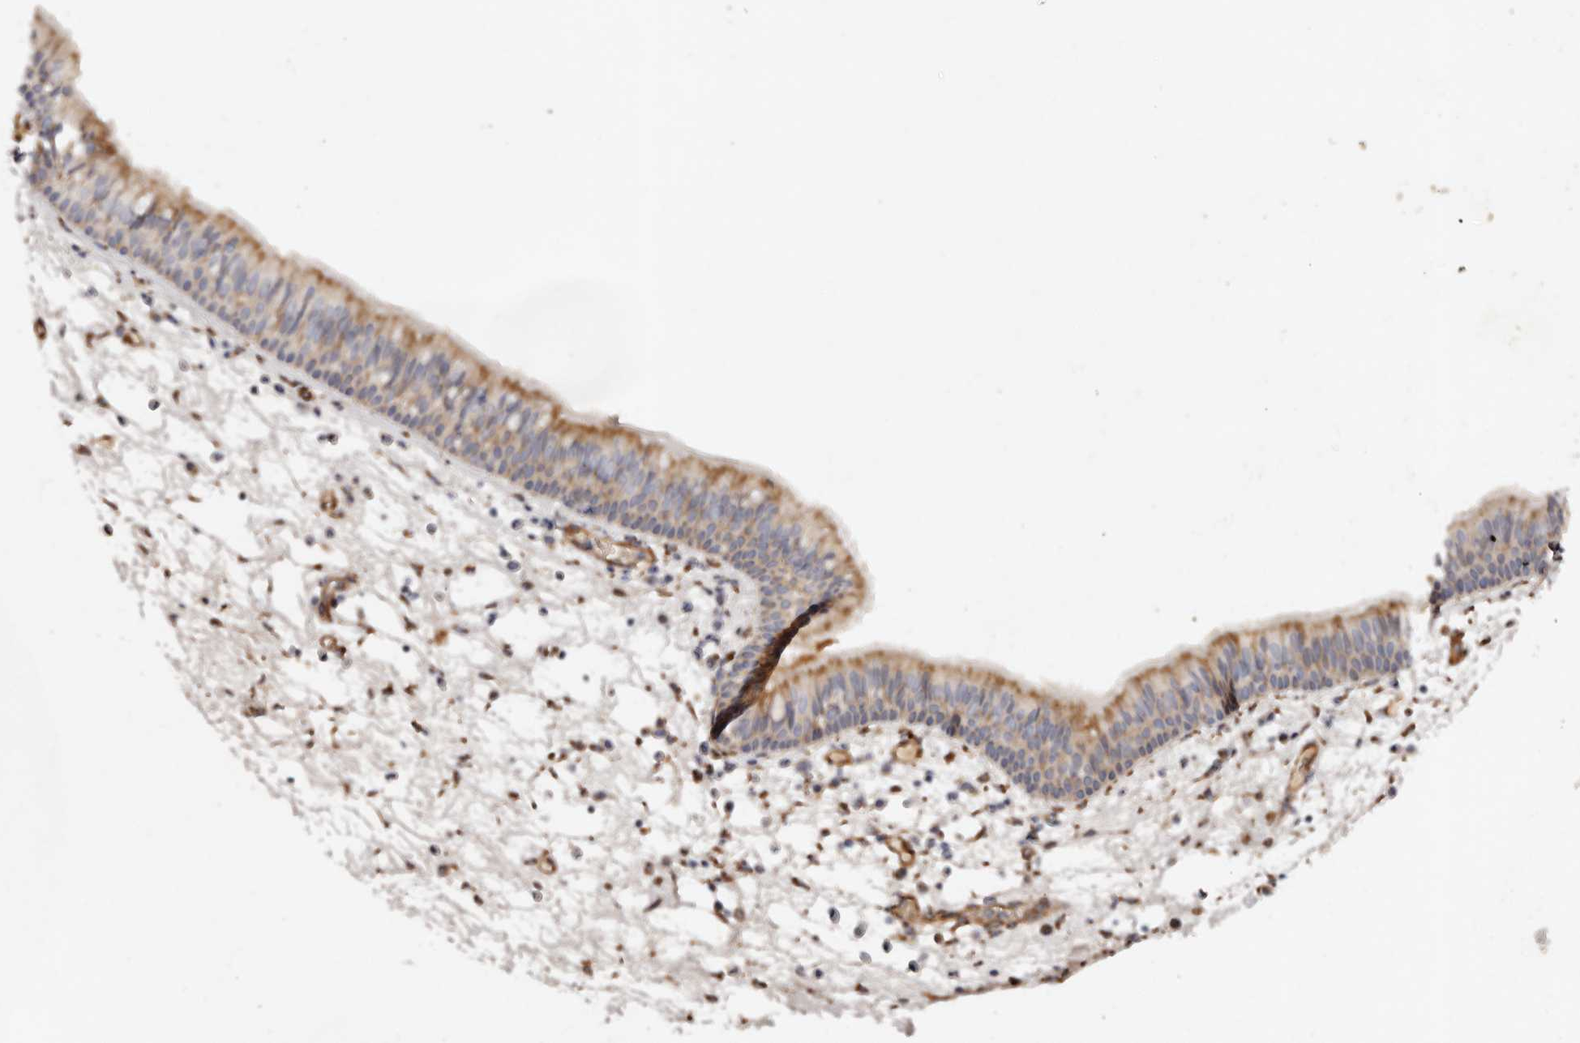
{"staining": {"intensity": "moderate", "quantity": ">75%", "location": "cytoplasmic/membranous"}, "tissue": "nasopharynx", "cell_type": "Respiratory epithelial cells", "image_type": "normal", "snomed": [{"axis": "morphology", "description": "Normal tissue, NOS"}, {"axis": "morphology", "description": "Inflammation, NOS"}, {"axis": "morphology", "description": "Malignant melanoma, Metastatic site"}, {"axis": "topography", "description": "Nasopharynx"}], "caption": "A medium amount of moderate cytoplasmic/membranous positivity is present in approximately >75% of respiratory epithelial cells in unremarkable nasopharynx. The staining was performed using DAB to visualize the protein expression in brown, while the nuclei were stained in blue with hematoxylin (Magnification: 20x).", "gene": "SERPINH1", "patient": {"sex": "male", "age": 70}}